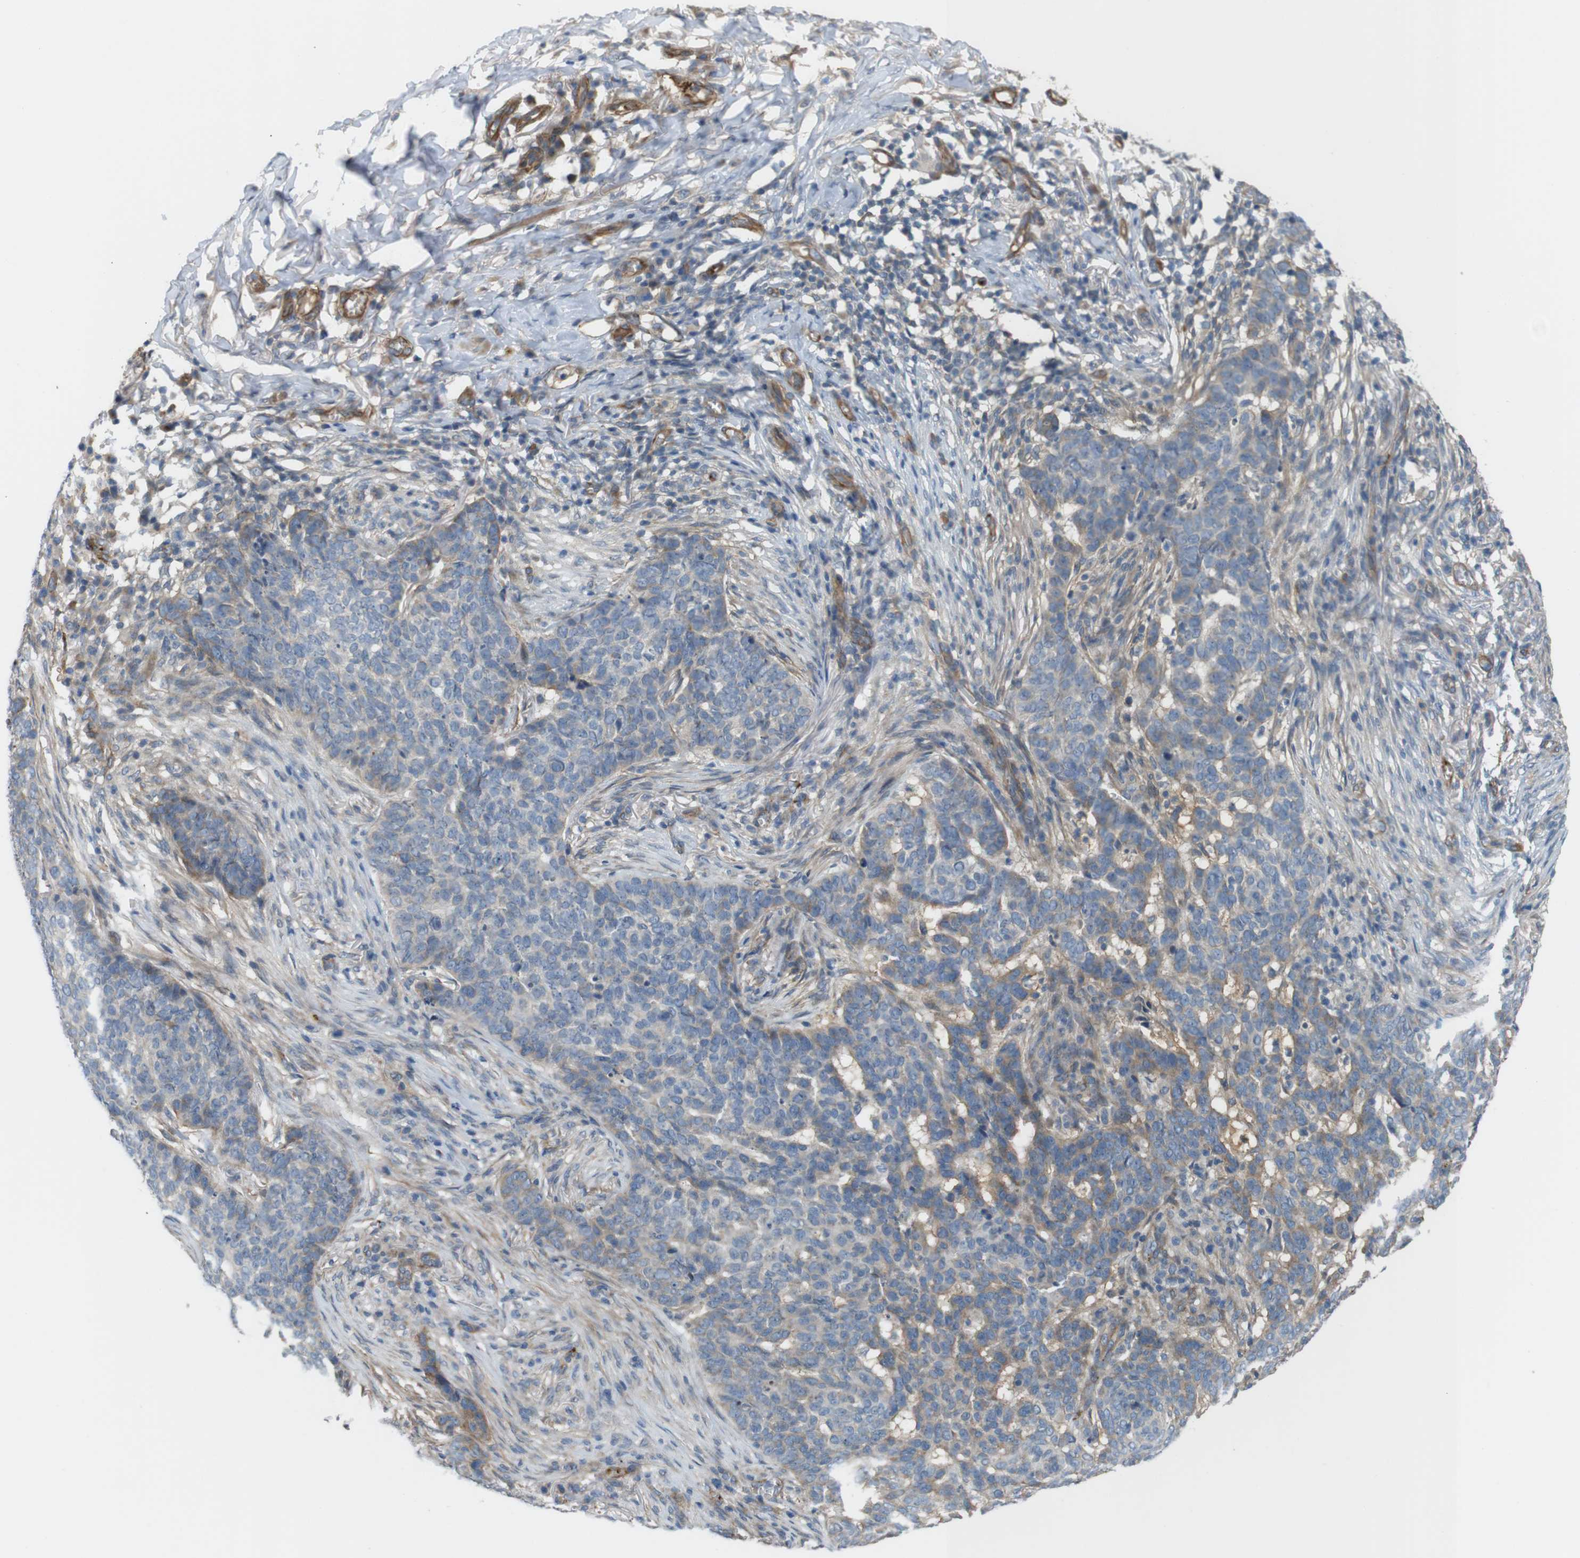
{"staining": {"intensity": "weak", "quantity": ">75%", "location": "cytoplasmic/membranous"}, "tissue": "skin cancer", "cell_type": "Tumor cells", "image_type": "cancer", "snomed": [{"axis": "morphology", "description": "Basal cell carcinoma"}, {"axis": "topography", "description": "Skin"}], "caption": "Protein staining shows weak cytoplasmic/membranous staining in approximately >75% of tumor cells in skin basal cell carcinoma. The staining is performed using DAB brown chromogen to label protein expression. The nuclei are counter-stained blue using hematoxylin.", "gene": "BVES", "patient": {"sex": "male", "age": 85}}